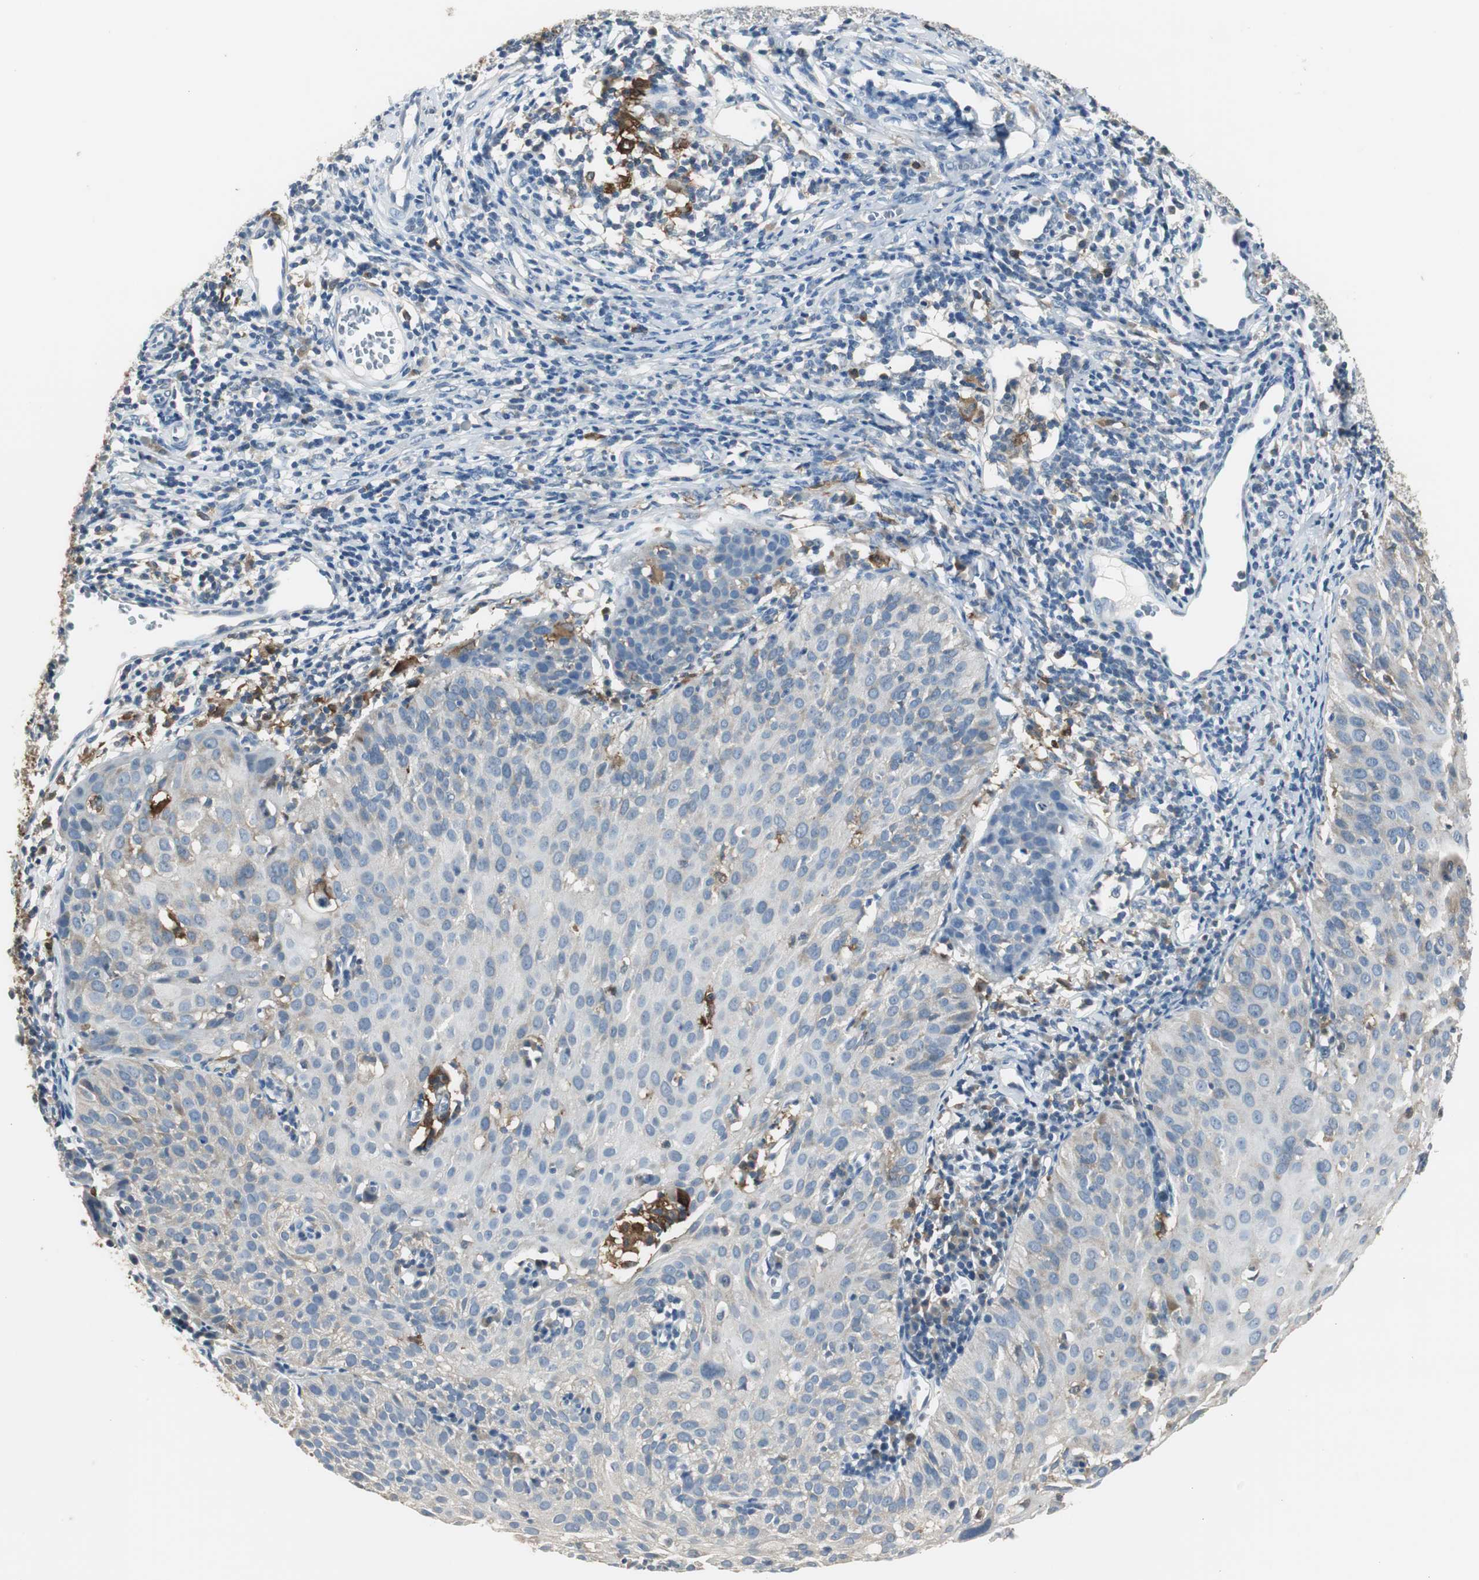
{"staining": {"intensity": "negative", "quantity": "none", "location": "none"}, "tissue": "cervical cancer", "cell_type": "Tumor cells", "image_type": "cancer", "snomed": [{"axis": "morphology", "description": "Squamous cell carcinoma, NOS"}, {"axis": "topography", "description": "Cervix"}], "caption": "A micrograph of cervical squamous cell carcinoma stained for a protein demonstrates no brown staining in tumor cells.", "gene": "MSTO1", "patient": {"sex": "female", "age": 38}}